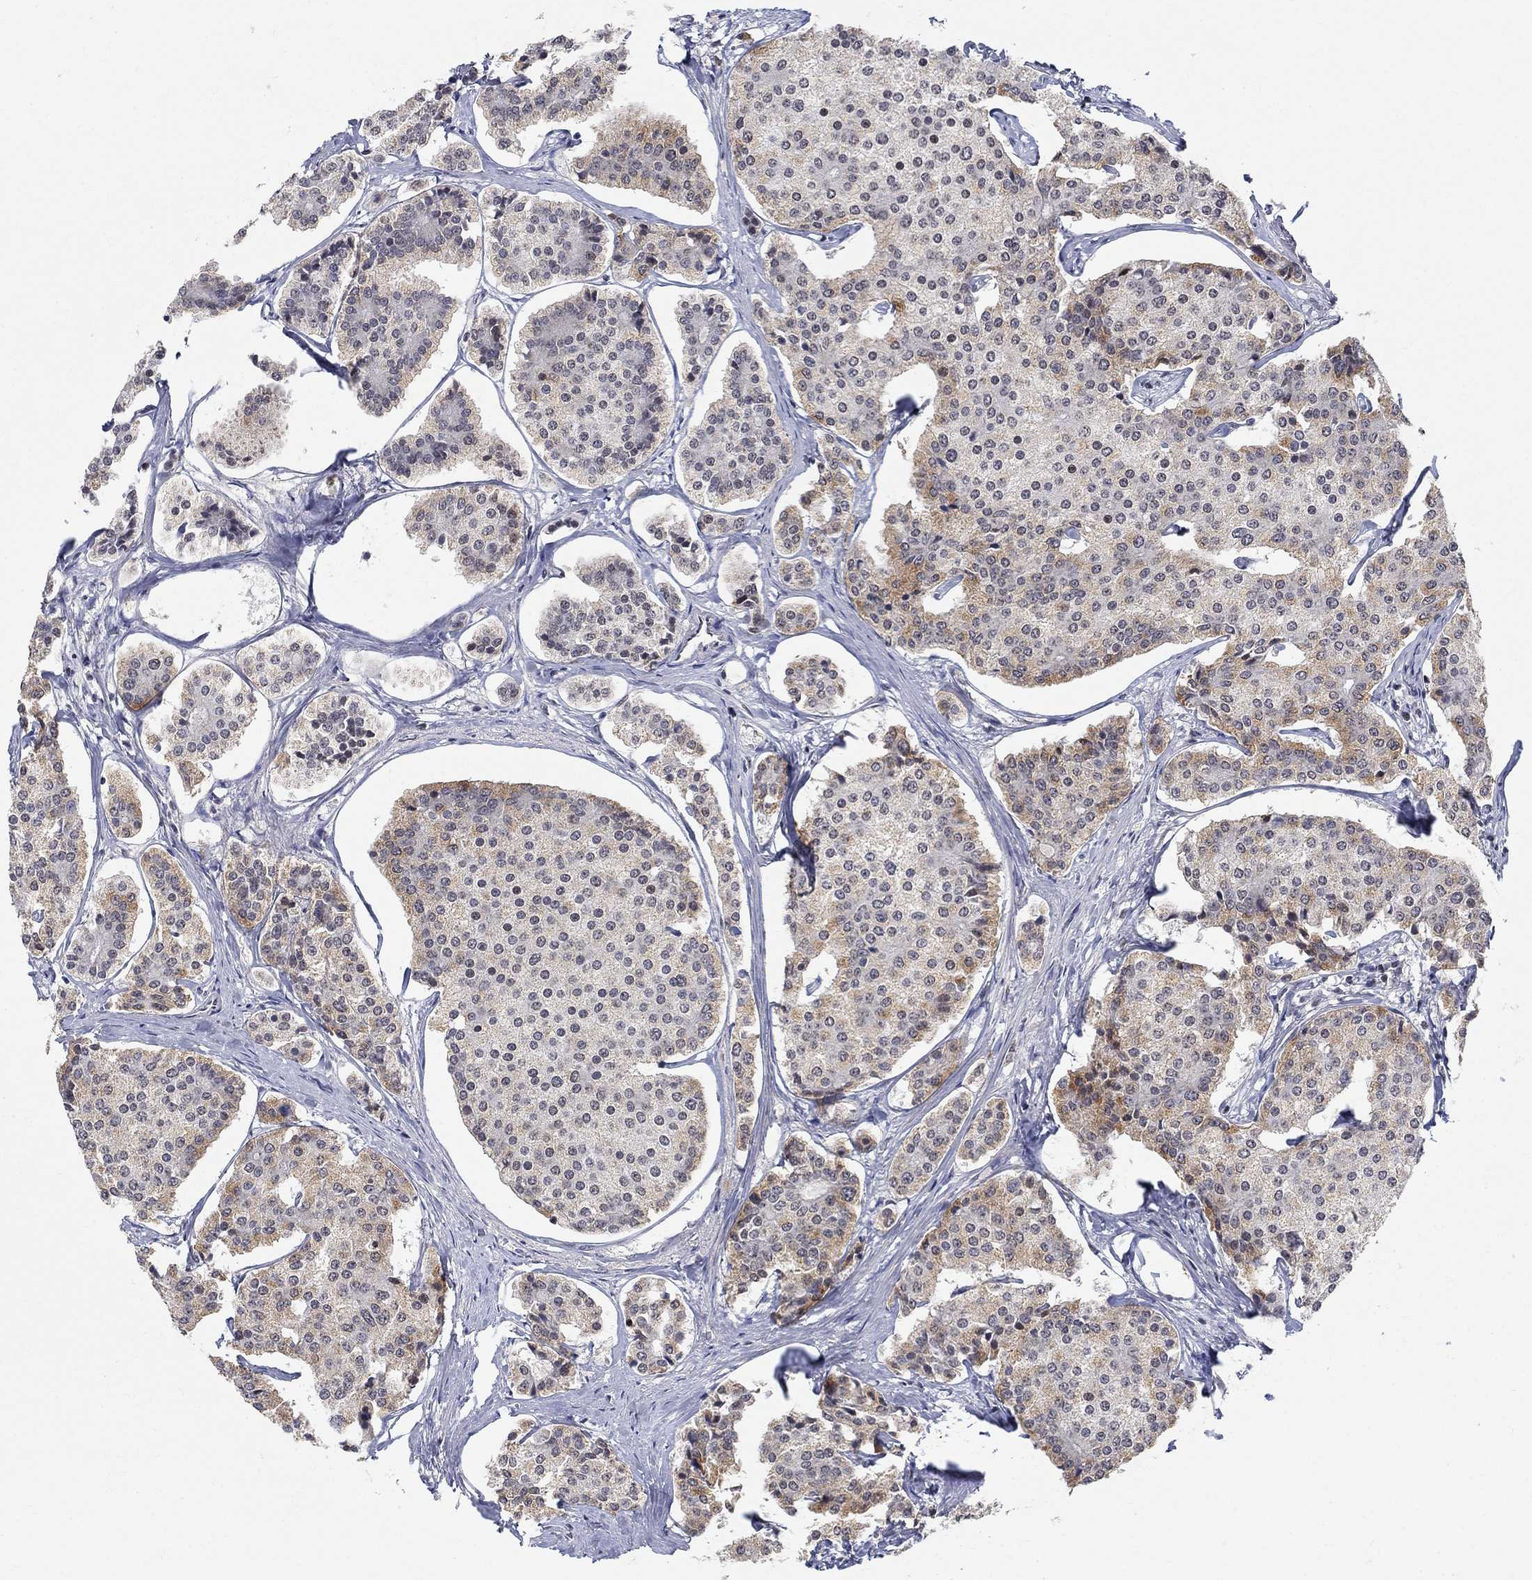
{"staining": {"intensity": "moderate", "quantity": "<25%", "location": "cytoplasmic/membranous"}, "tissue": "carcinoid", "cell_type": "Tumor cells", "image_type": "cancer", "snomed": [{"axis": "morphology", "description": "Carcinoid, malignant, NOS"}, {"axis": "topography", "description": "Small intestine"}], "caption": "This micrograph exhibits malignant carcinoid stained with immunohistochemistry (IHC) to label a protein in brown. The cytoplasmic/membranous of tumor cells show moderate positivity for the protein. Nuclei are counter-stained blue.", "gene": "KLF12", "patient": {"sex": "female", "age": 65}}